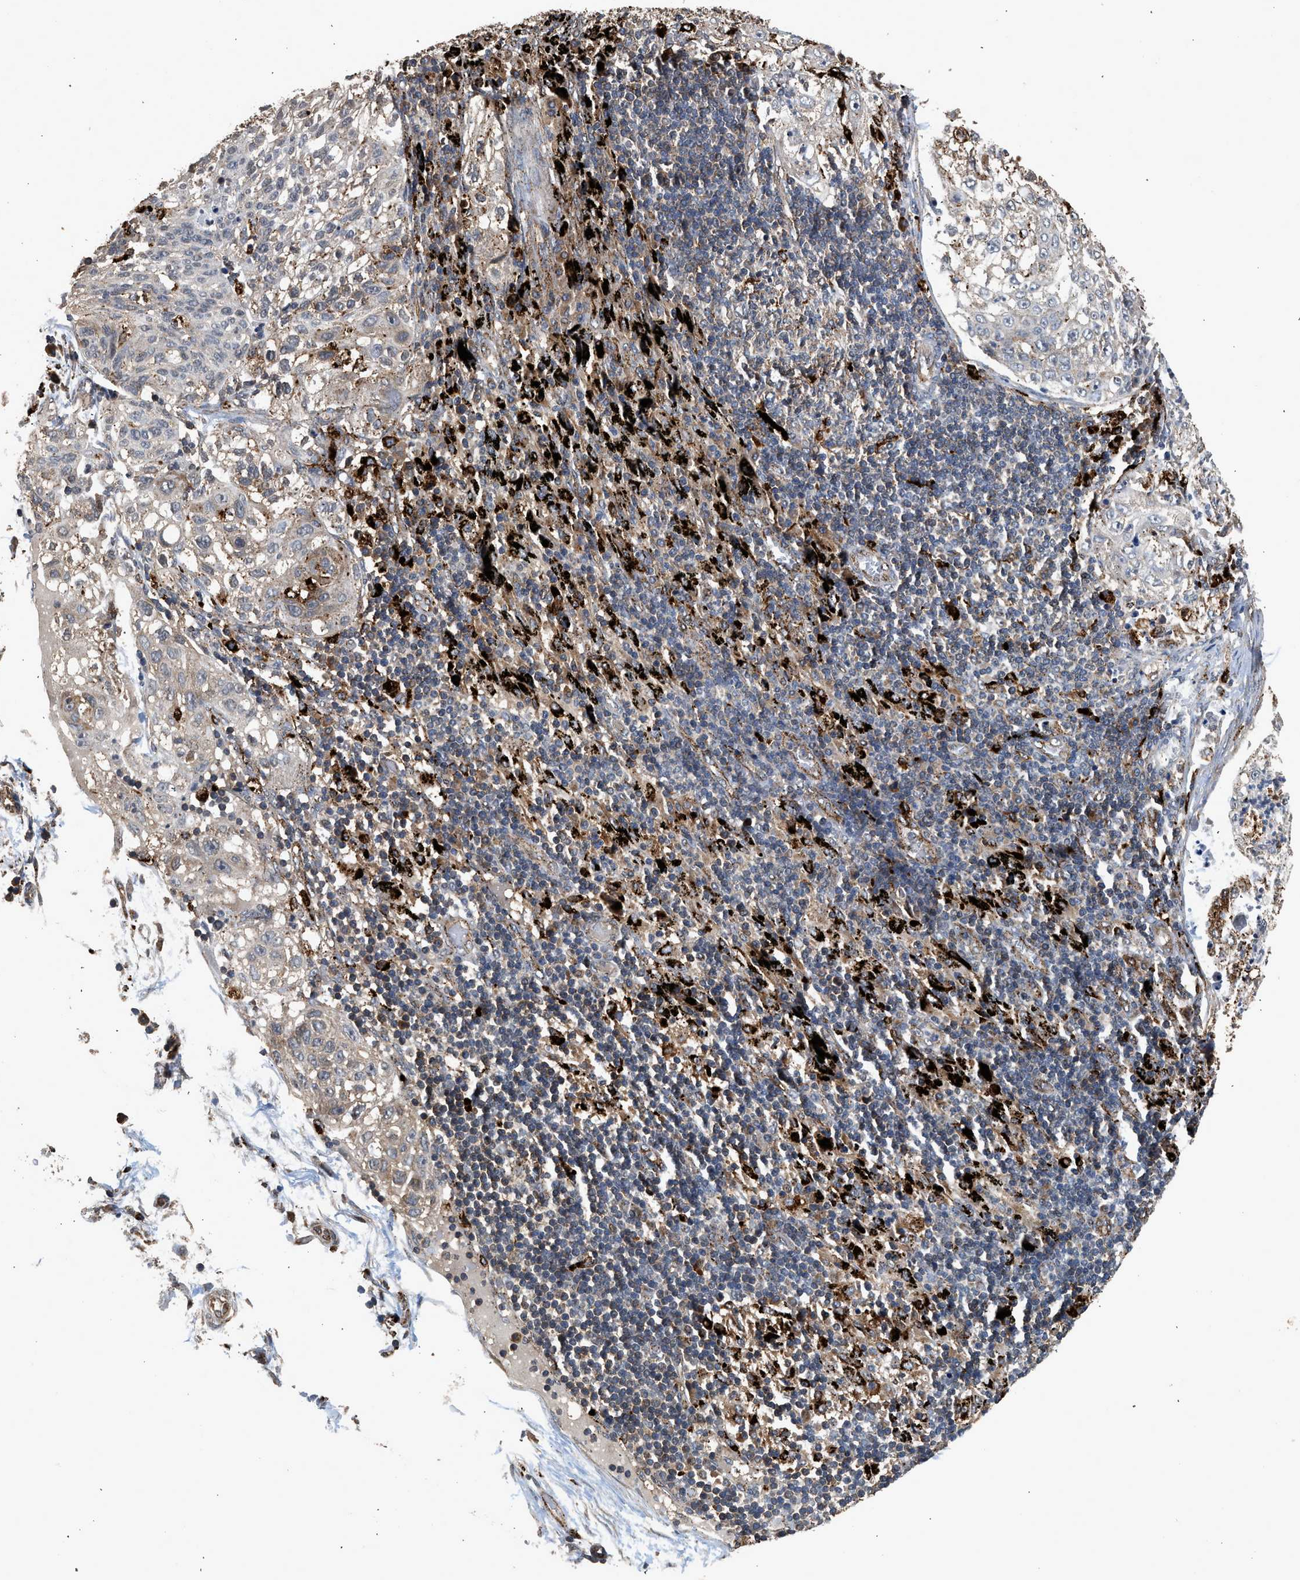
{"staining": {"intensity": "weak", "quantity": "25%-75%", "location": "cytoplasmic/membranous"}, "tissue": "lung cancer", "cell_type": "Tumor cells", "image_type": "cancer", "snomed": [{"axis": "morphology", "description": "Inflammation, NOS"}, {"axis": "morphology", "description": "Squamous cell carcinoma, NOS"}, {"axis": "topography", "description": "Lymph node"}, {"axis": "topography", "description": "Soft tissue"}, {"axis": "topography", "description": "Lung"}], "caption": "Protein expression by immunohistochemistry (IHC) demonstrates weak cytoplasmic/membranous positivity in about 25%-75% of tumor cells in lung squamous cell carcinoma. Using DAB (brown) and hematoxylin (blue) stains, captured at high magnification using brightfield microscopy.", "gene": "CTSV", "patient": {"sex": "male", "age": 66}}